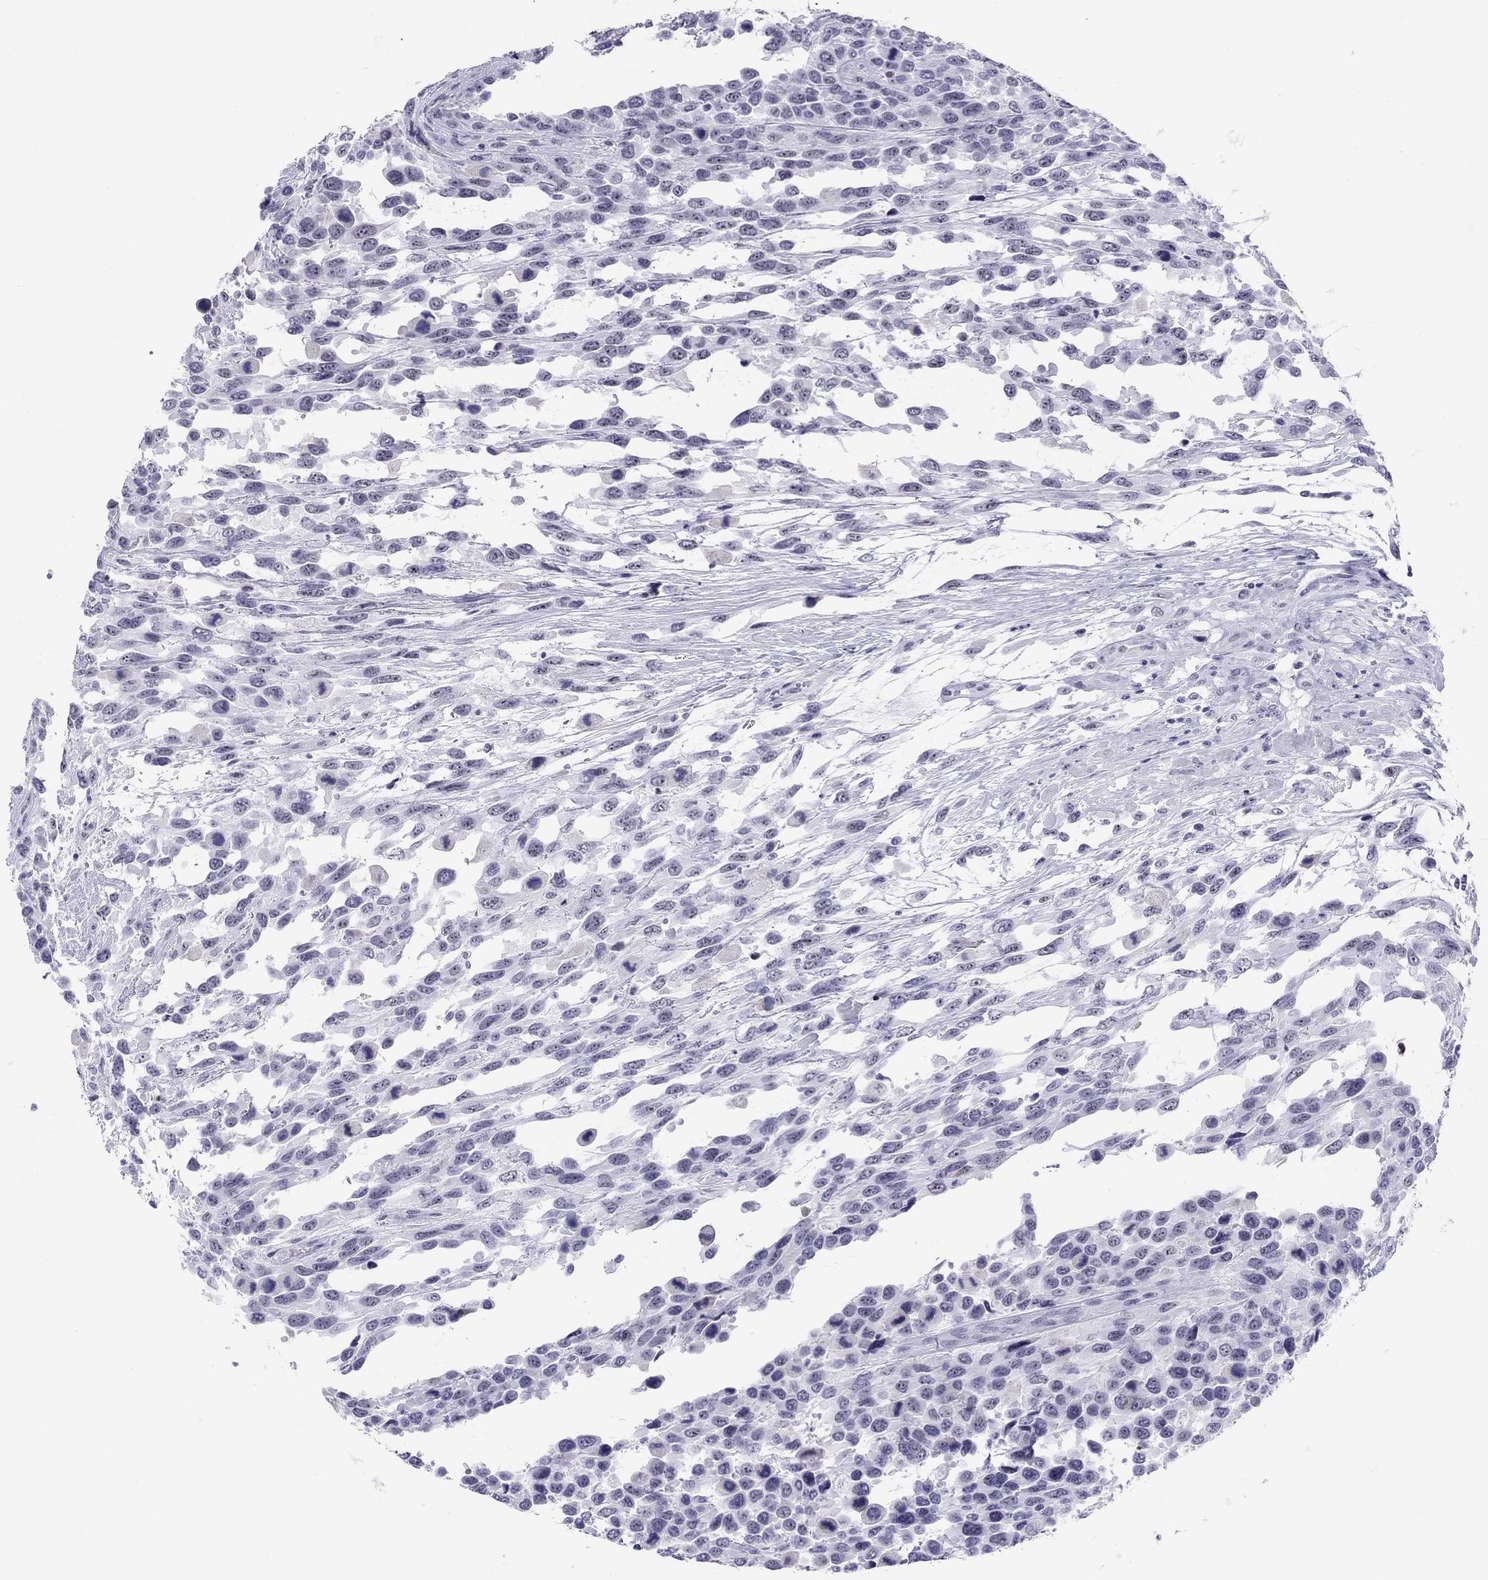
{"staining": {"intensity": "negative", "quantity": "none", "location": "none"}, "tissue": "urothelial cancer", "cell_type": "Tumor cells", "image_type": "cancer", "snomed": [{"axis": "morphology", "description": "Urothelial carcinoma, High grade"}, {"axis": "topography", "description": "Urinary bladder"}], "caption": "This is an immunohistochemistry image of high-grade urothelial carcinoma. There is no expression in tumor cells.", "gene": "LYAR", "patient": {"sex": "female", "age": 70}}